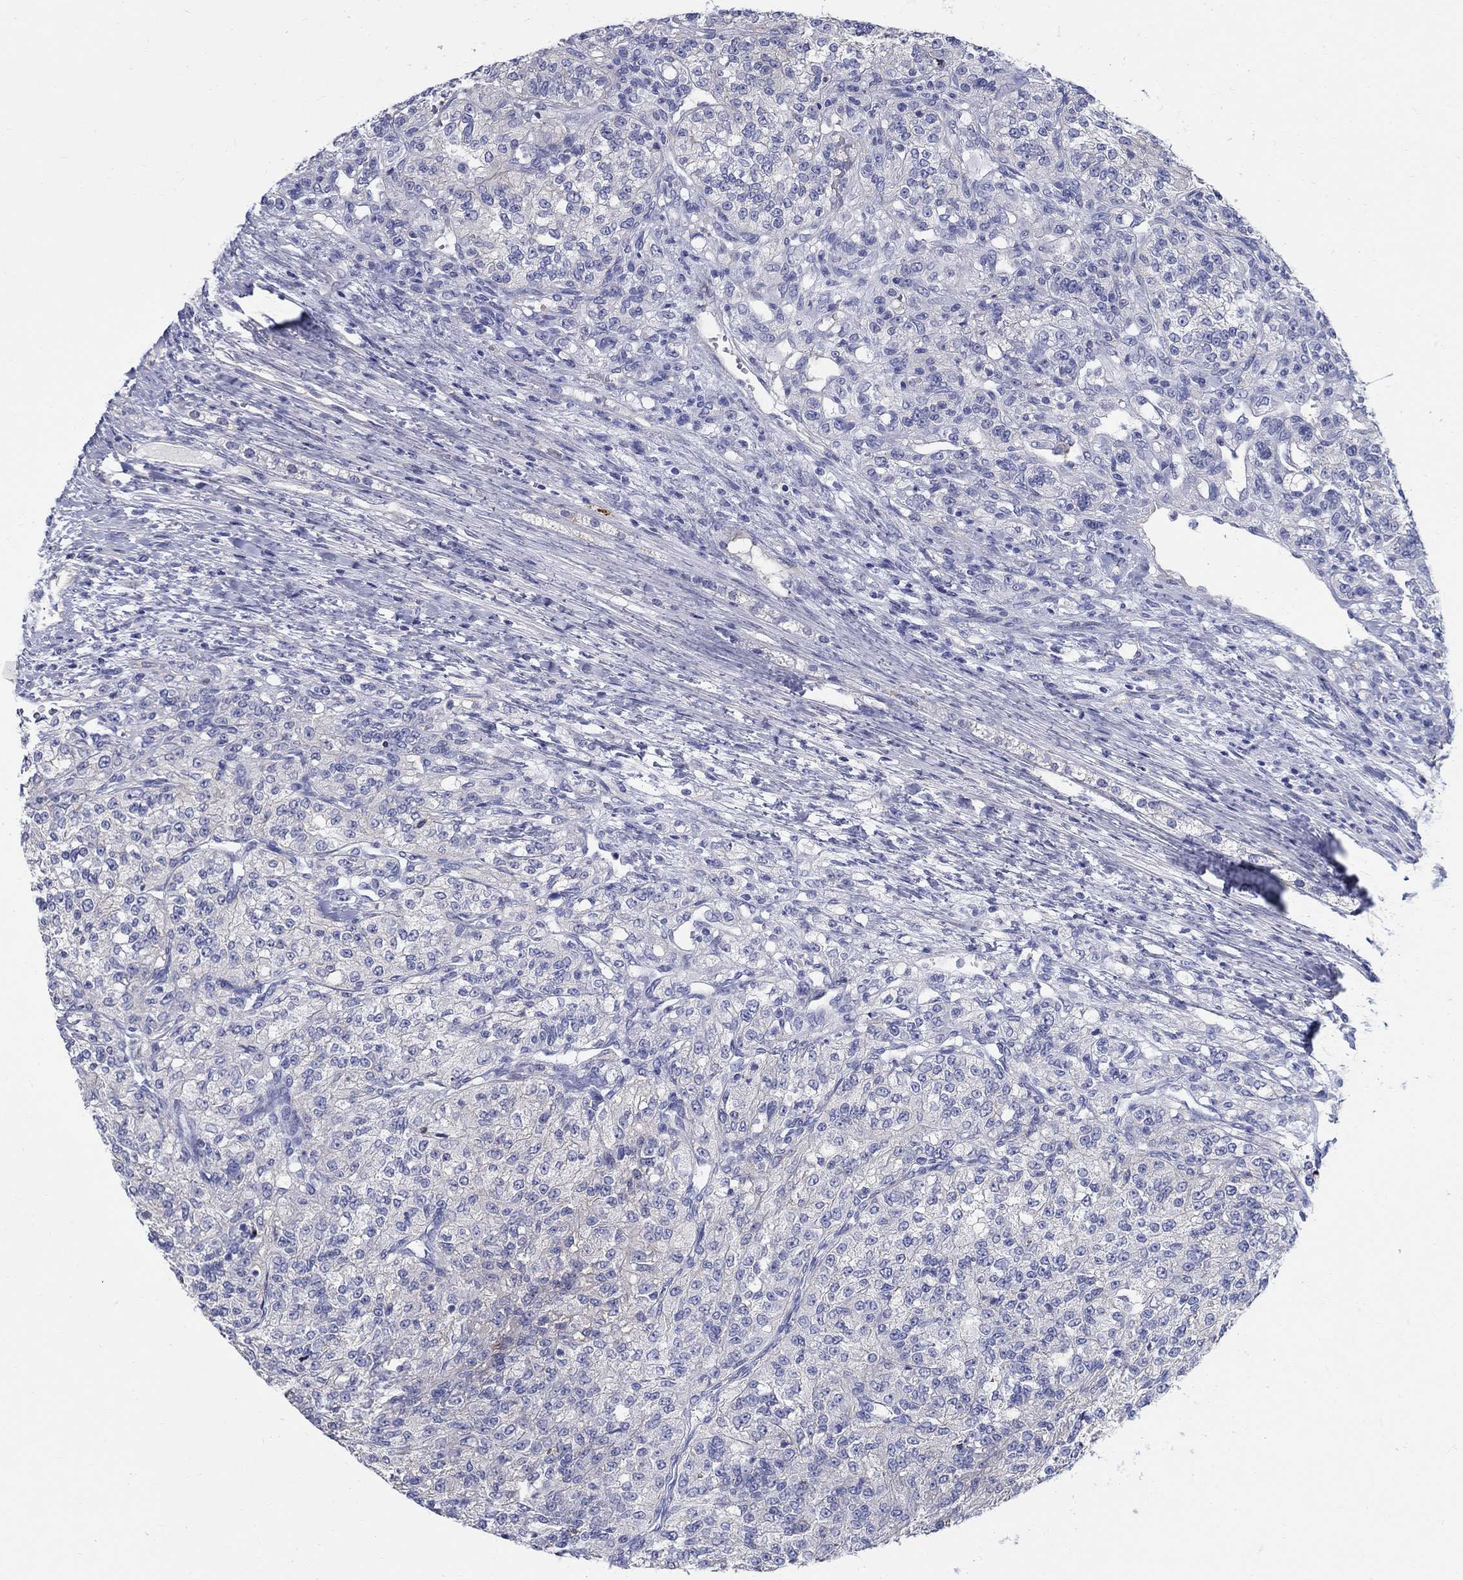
{"staining": {"intensity": "weak", "quantity": "<25%", "location": "cytoplasmic/membranous"}, "tissue": "renal cancer", "cell_type": "Tumor cells", "image_type": "cancer", "snomed": [{"axis": "morphology", "description": "Adenocarcinoma, NOS"}, {"axis": "topography", "description": "Kidney"}], "caption": "Immunohistochemistry (IHC) of adenocarcinoma (renal) displays no staining in tumor cells.", "gene": "SOX2", "patient": {"sex": "female", "age": 63}}